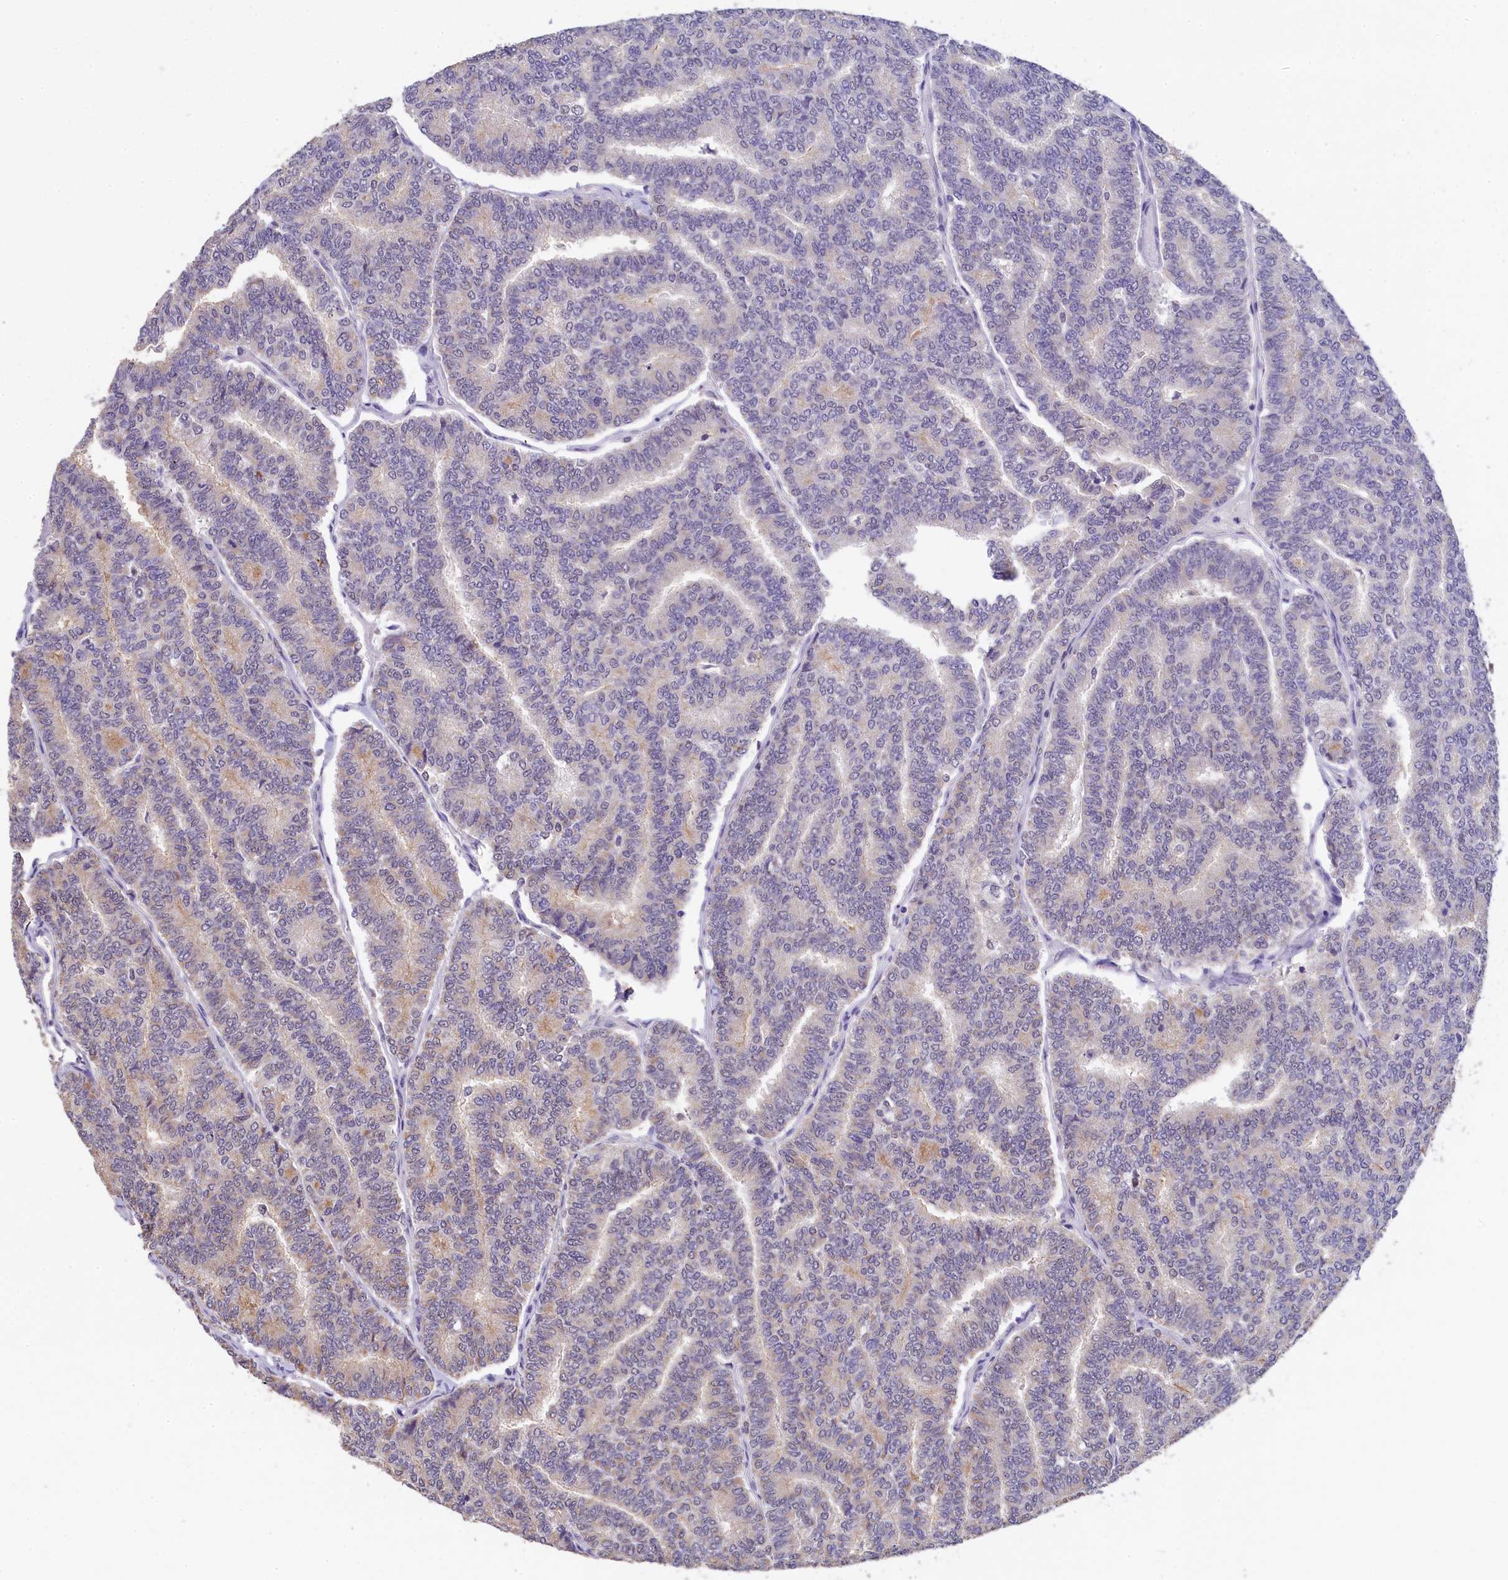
{"staining": {"intensity": "negative", "quantity": "none", "location": "none"}, "tissue": "thyroid cancer", "cell_type": "Tumor cells", "image_type": "cancer", "snomed": [{"axis": "morphology", "description": "Papillary adenocarcinoma, NOS"}, {"axis": "topography", "description": "Thyroid gland"}], "caption": "Immunohistochemical staining of human thyroid papillary adenocarcinoma displays no significant staining in tumor cells. The staining is performed using DAB brown chromogen with nuclei counter-stained in using hematoxylin.", "gene": "HECTD4", "patient": {"sex": "female", "age": 35}}